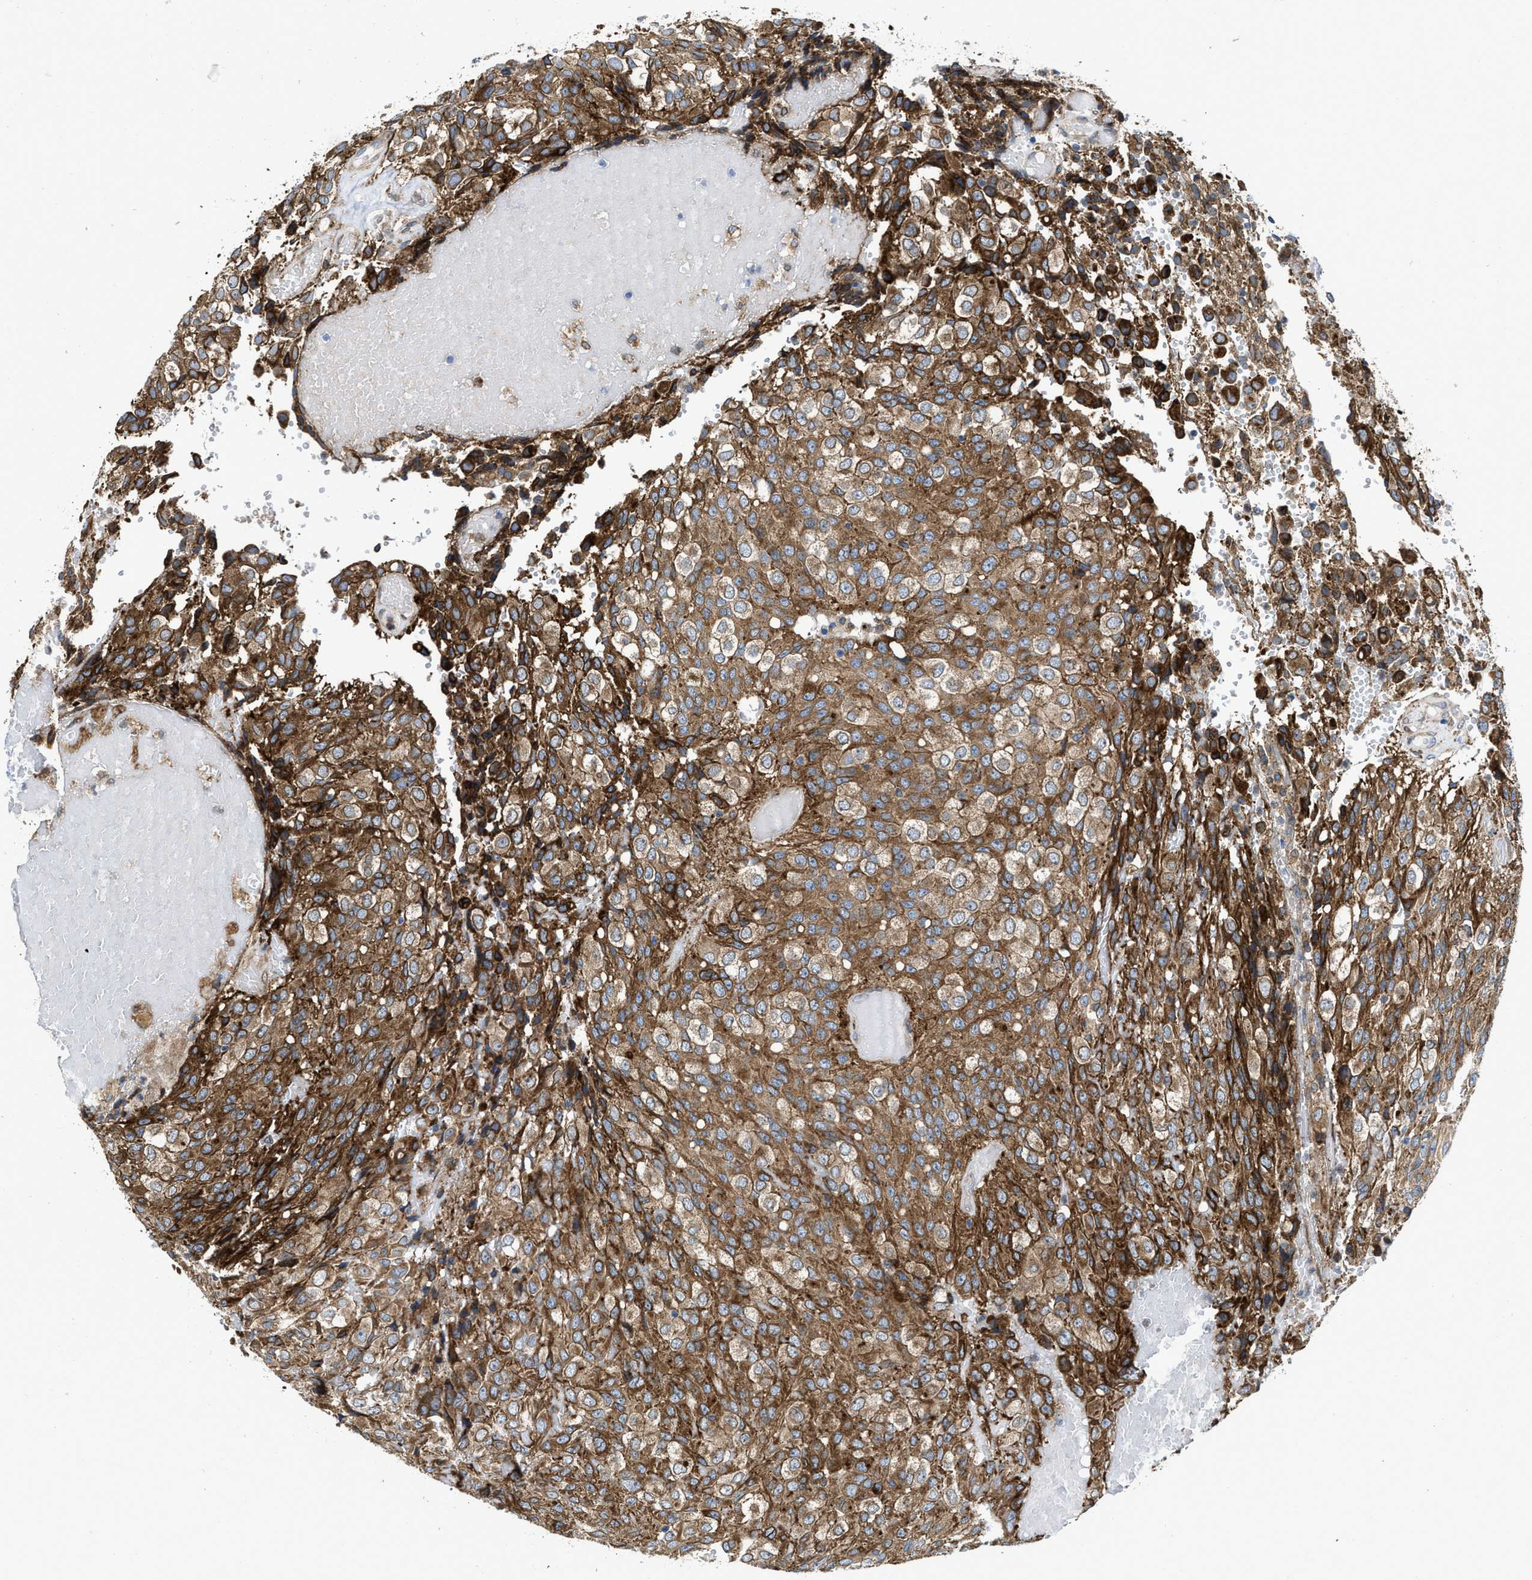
{"staining": {"intensity": "strong", "quantity": ">75%", "location": "cytoplasmic/membranous"}, "tissue": "glioma", "cell_type": "Tumor cells", "image_type": "cancer", "snomed": [{"axis": "morphology", "description": "Glioma, malignant, High grade"}, {"axis": "topography", "description": "Brain"}], "caption": "The immunohistochemical stain shows strong cytoplasmic/membranous positivity in tumor cells of malignant glioma (high-grade) tissue.", "gene": "ERLIN2", "patient": {"sex": "male", "age": 32}}